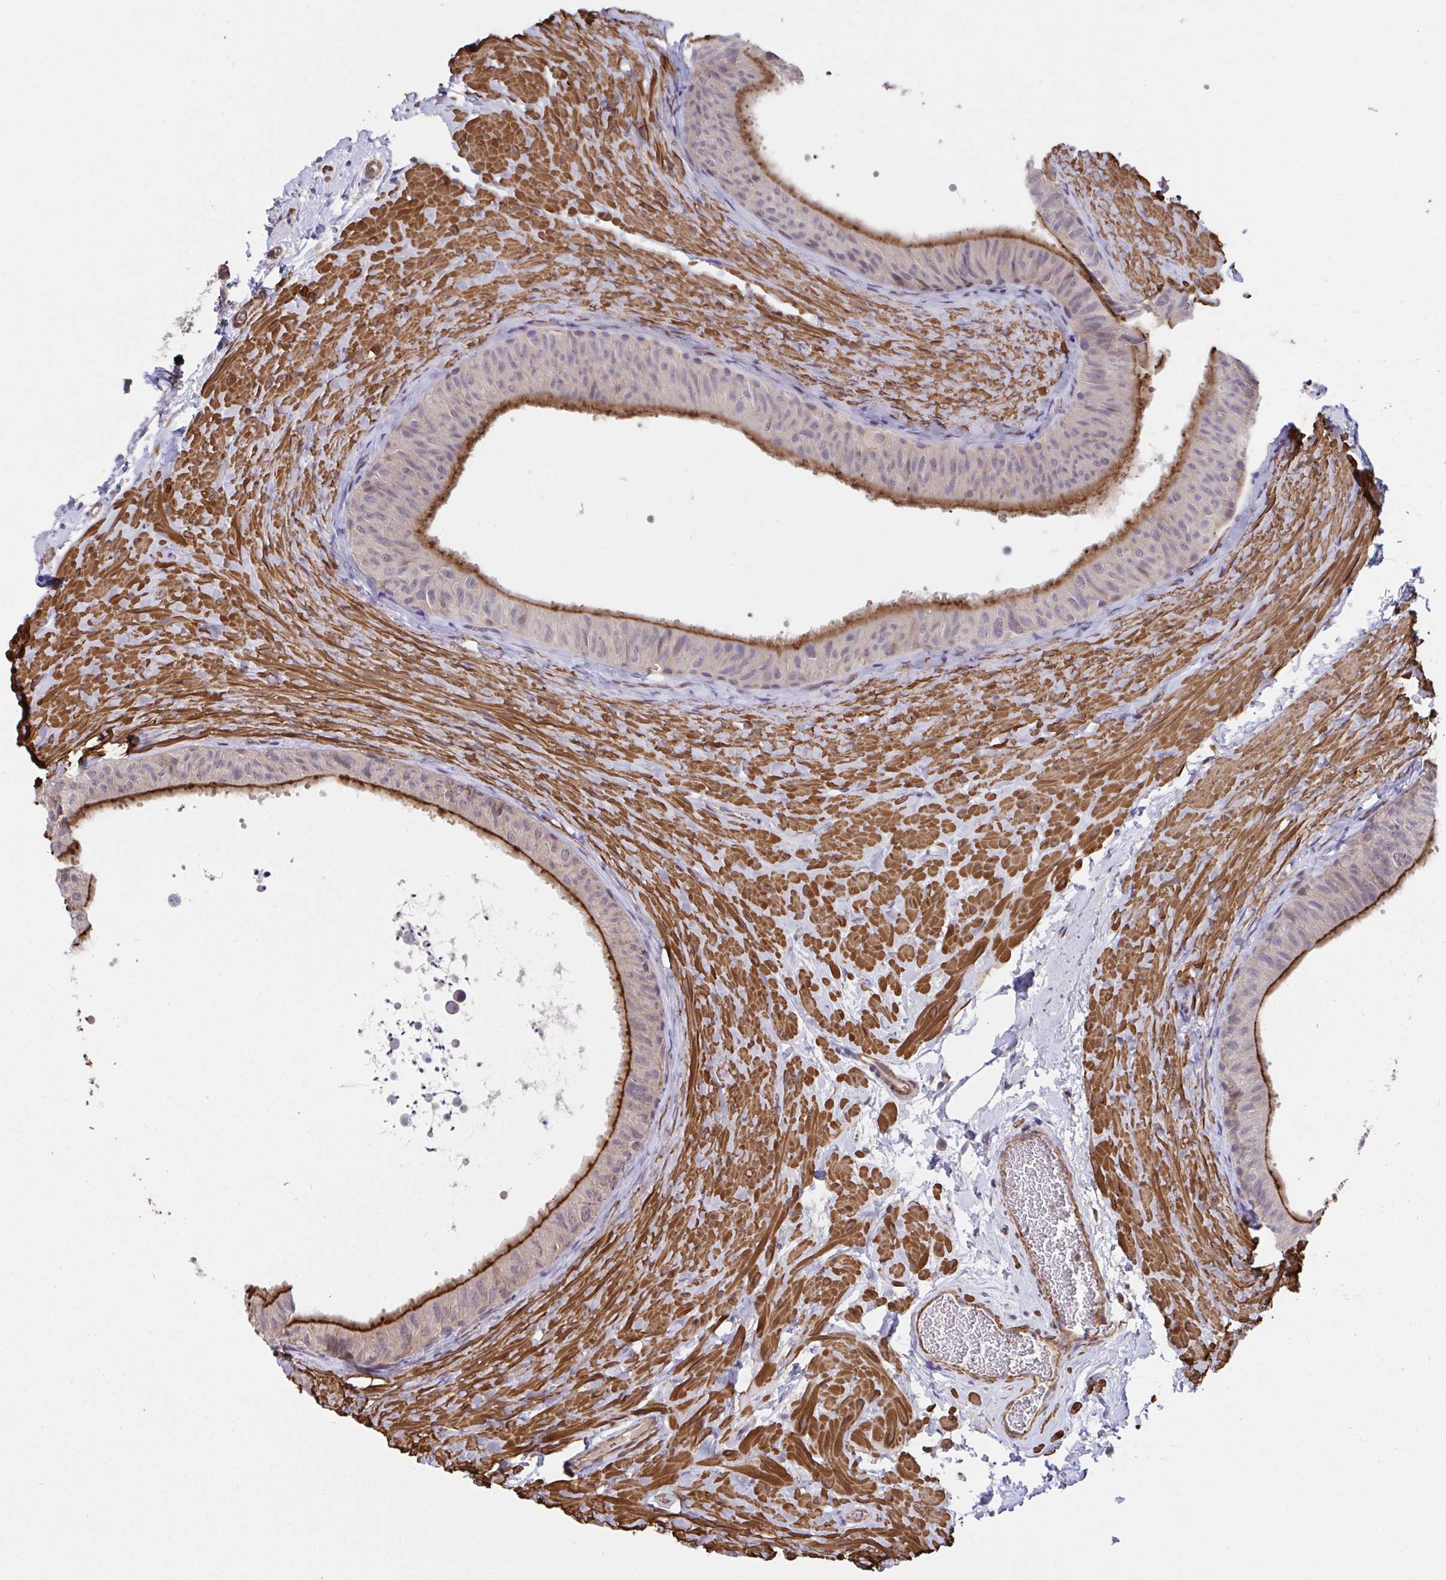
{"staining": {"intensity": "strong", "quantity": "<25%", "location": "cytoplasmic/membranous"}, "tissue": "epididymis", "cell_type": "Glandular cells", "image_type": "normal", "snomed": [{"axis": "morphology", "description": "Normal tissue, NOS"}, {"axis": "topography", "description": "Epididymis, spermatic cord, NOS"}, {"axis": "topography", "description": "Epididymis"}], "caption": "Glandular cells display strong cytoplasmic/membranous expression in about <25% of cells in normal epididymis.", "gene": "ZNF696", "patient": {"sex": "male", "age": 31}}